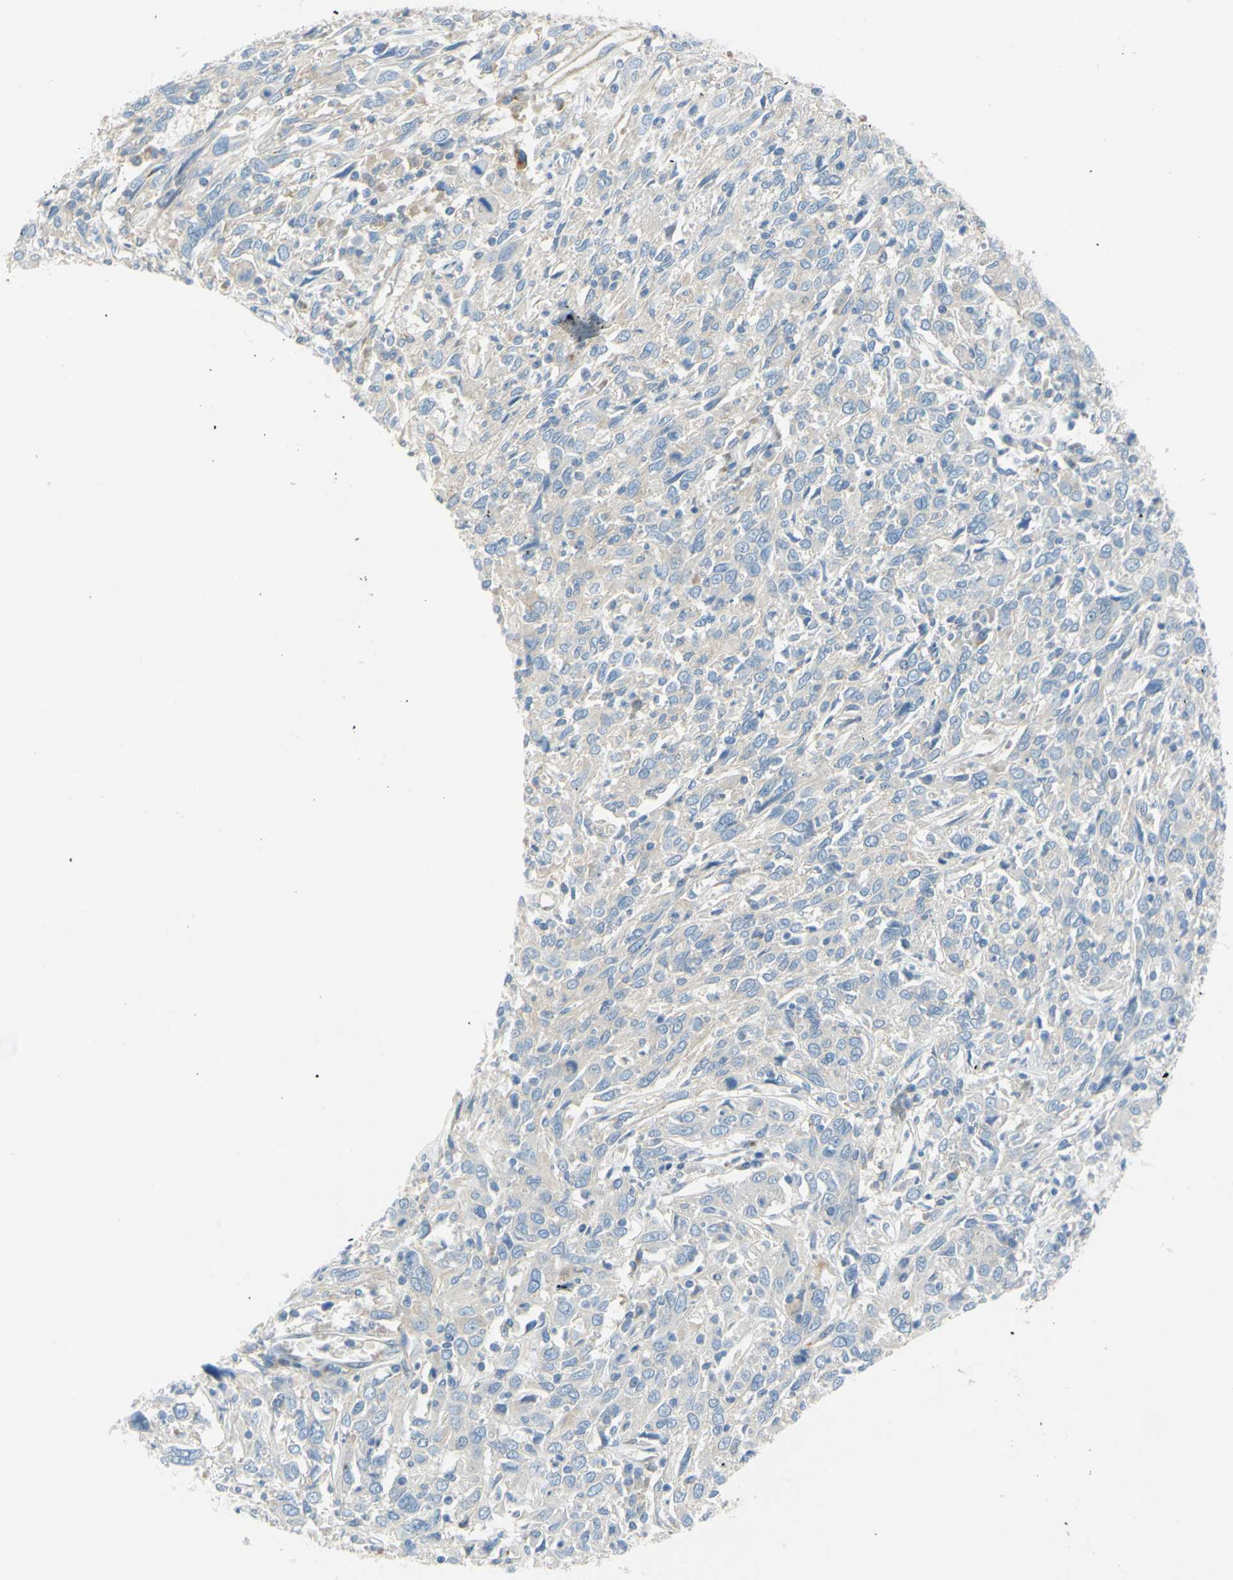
{"staining": {"intensity": "weak", "quantity": ">75%", "location": "cytoplasmic/membranous"}, "tissue": "cervical cancer", "cell_type": "Tumor cells", "image_type": "cancer", "snomed": [{"axis": "morphology", "description": "Squamous cell carcinoma, NOS"}, {"axis": "topography", "description": "Cervix"}], "caption": "Cervical squamous cell carcinoma stained with a brown dye shows weak cytoplasmic/membranous positive staining in approximately >75% of tumor cells.", "gene": "FRMD4B", "patient": {"sex": "female", "age": 46}}